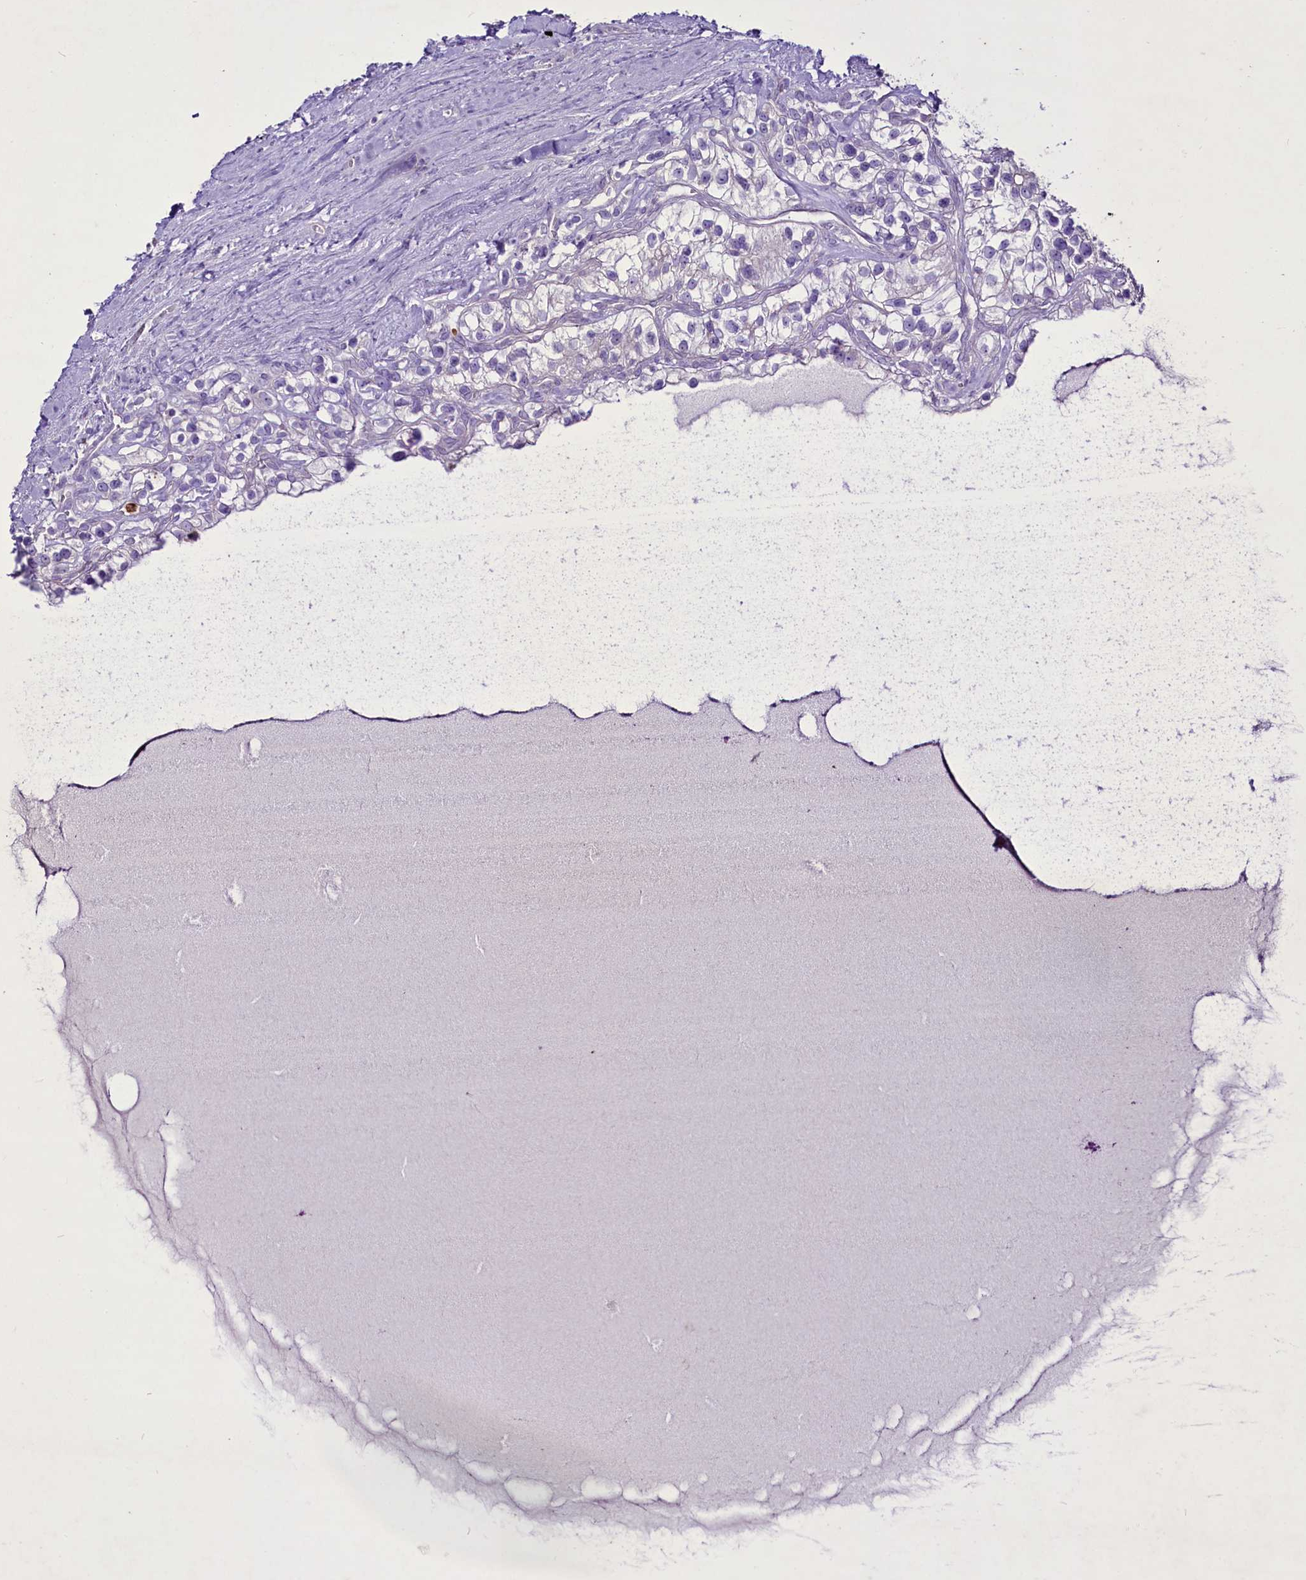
{"staining": {"intensity": "negative", "quantity": "none", "location": "none"}, "tissue": "renal cancer", "cell_type": "Tumor cells", "image_type": "cancer", "snomed": [{"axis": "morphology", "description": "Adenocarcinoma, NOS"}, {"axis": "topography", "description": "Kidney"}], "caption": "Immunohistochemistry of renal adenocarcinoma demonstrates no staining in tumor cells.", "gene": "FAM209B", "patient": {"sex": "female", "age": 57}}